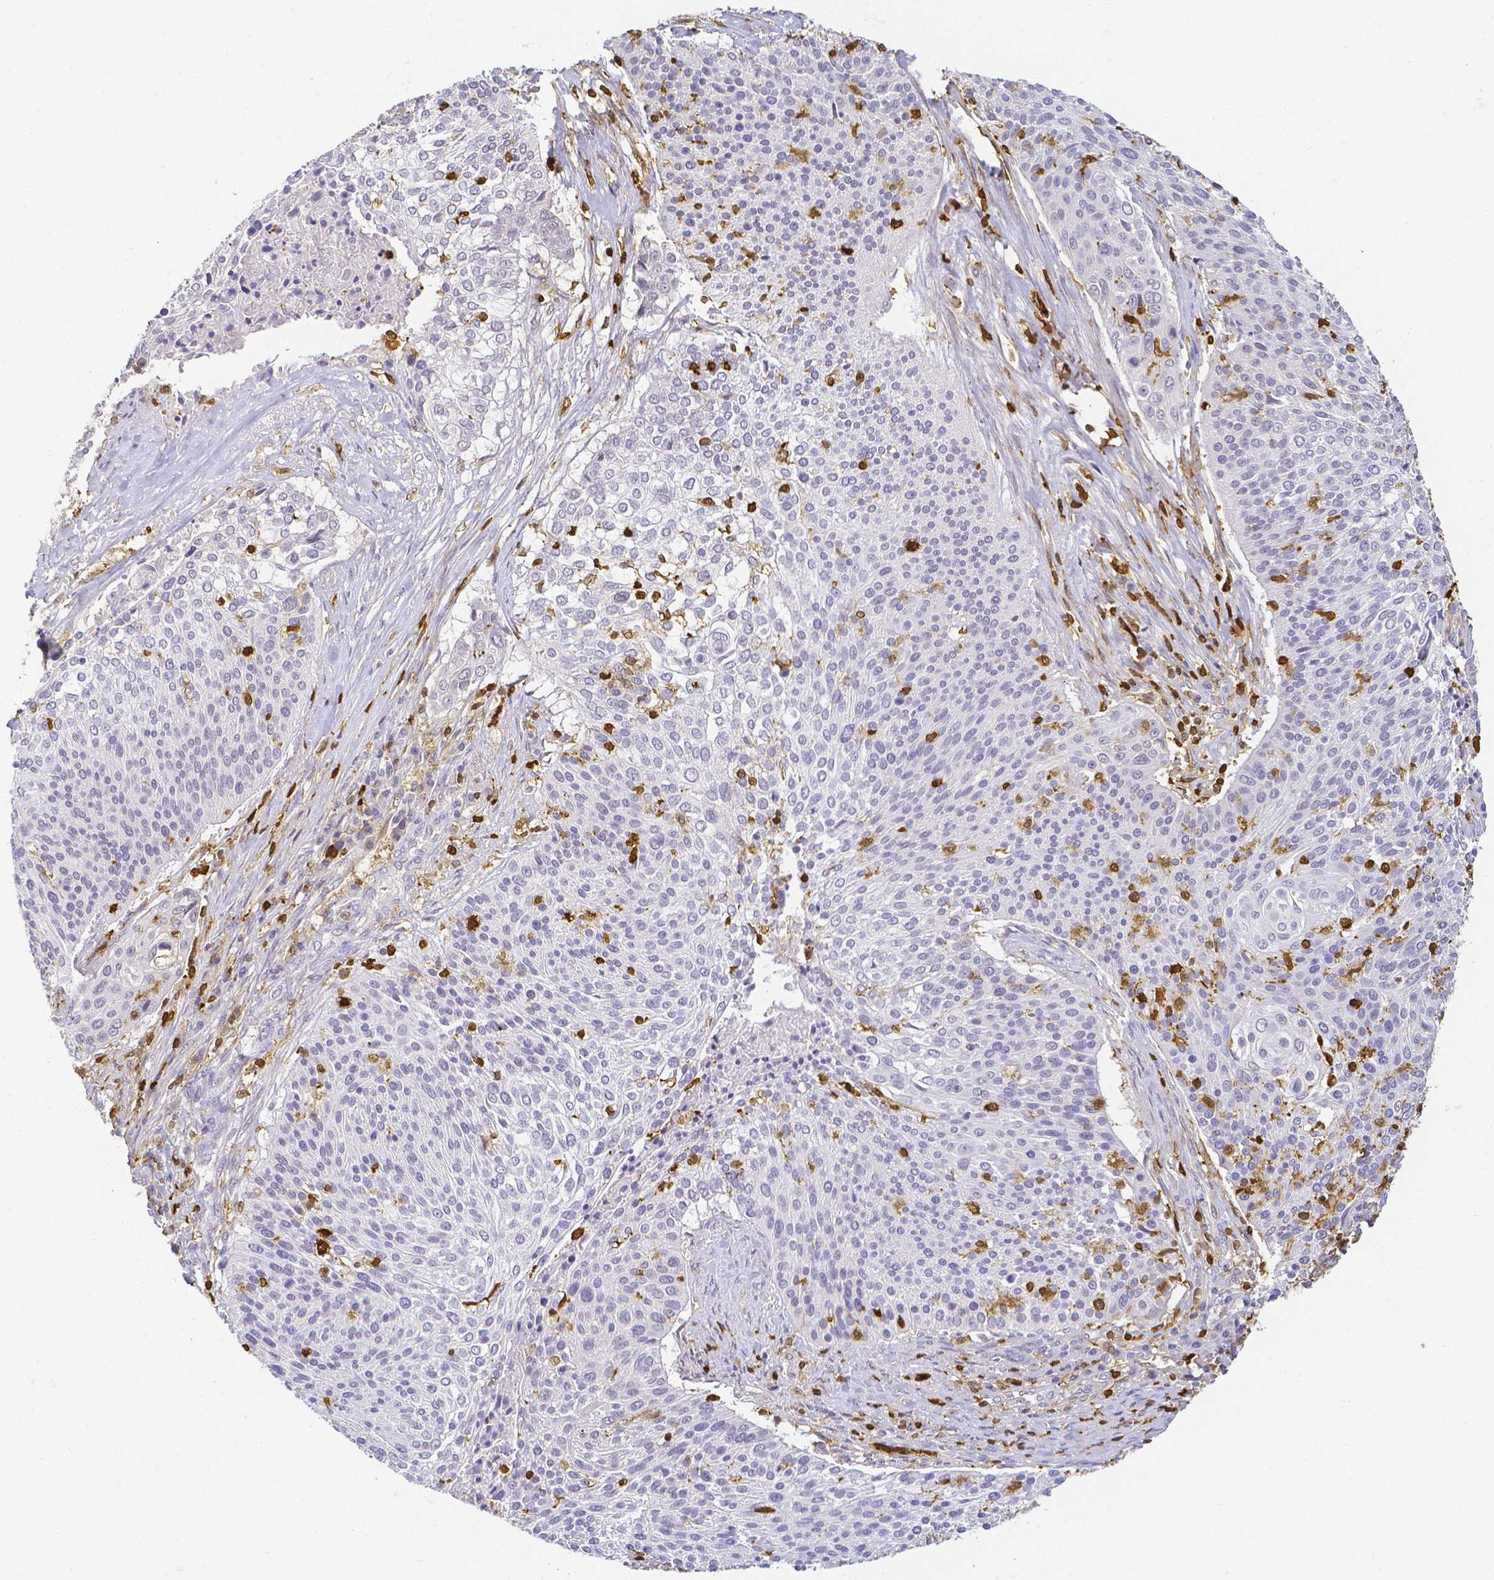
{"staining": {"intensity": "negative", "quantity": "none", "location": "none"}, "tissue": "cervical cancer", "cell_type": "Tumor cells", "image_type": "cancer", "snomed": [{"axis": "morphology", "description": "Squamous cell carcinoma, NOS"}, {"axis": "topography", "description": "Cervix"}], "caption": "There is no significant positivity in tumor cells of cervical squamous cell carcinoma.", "gene": "COTL1", "patient": {"sex": "female", "age": 31}}